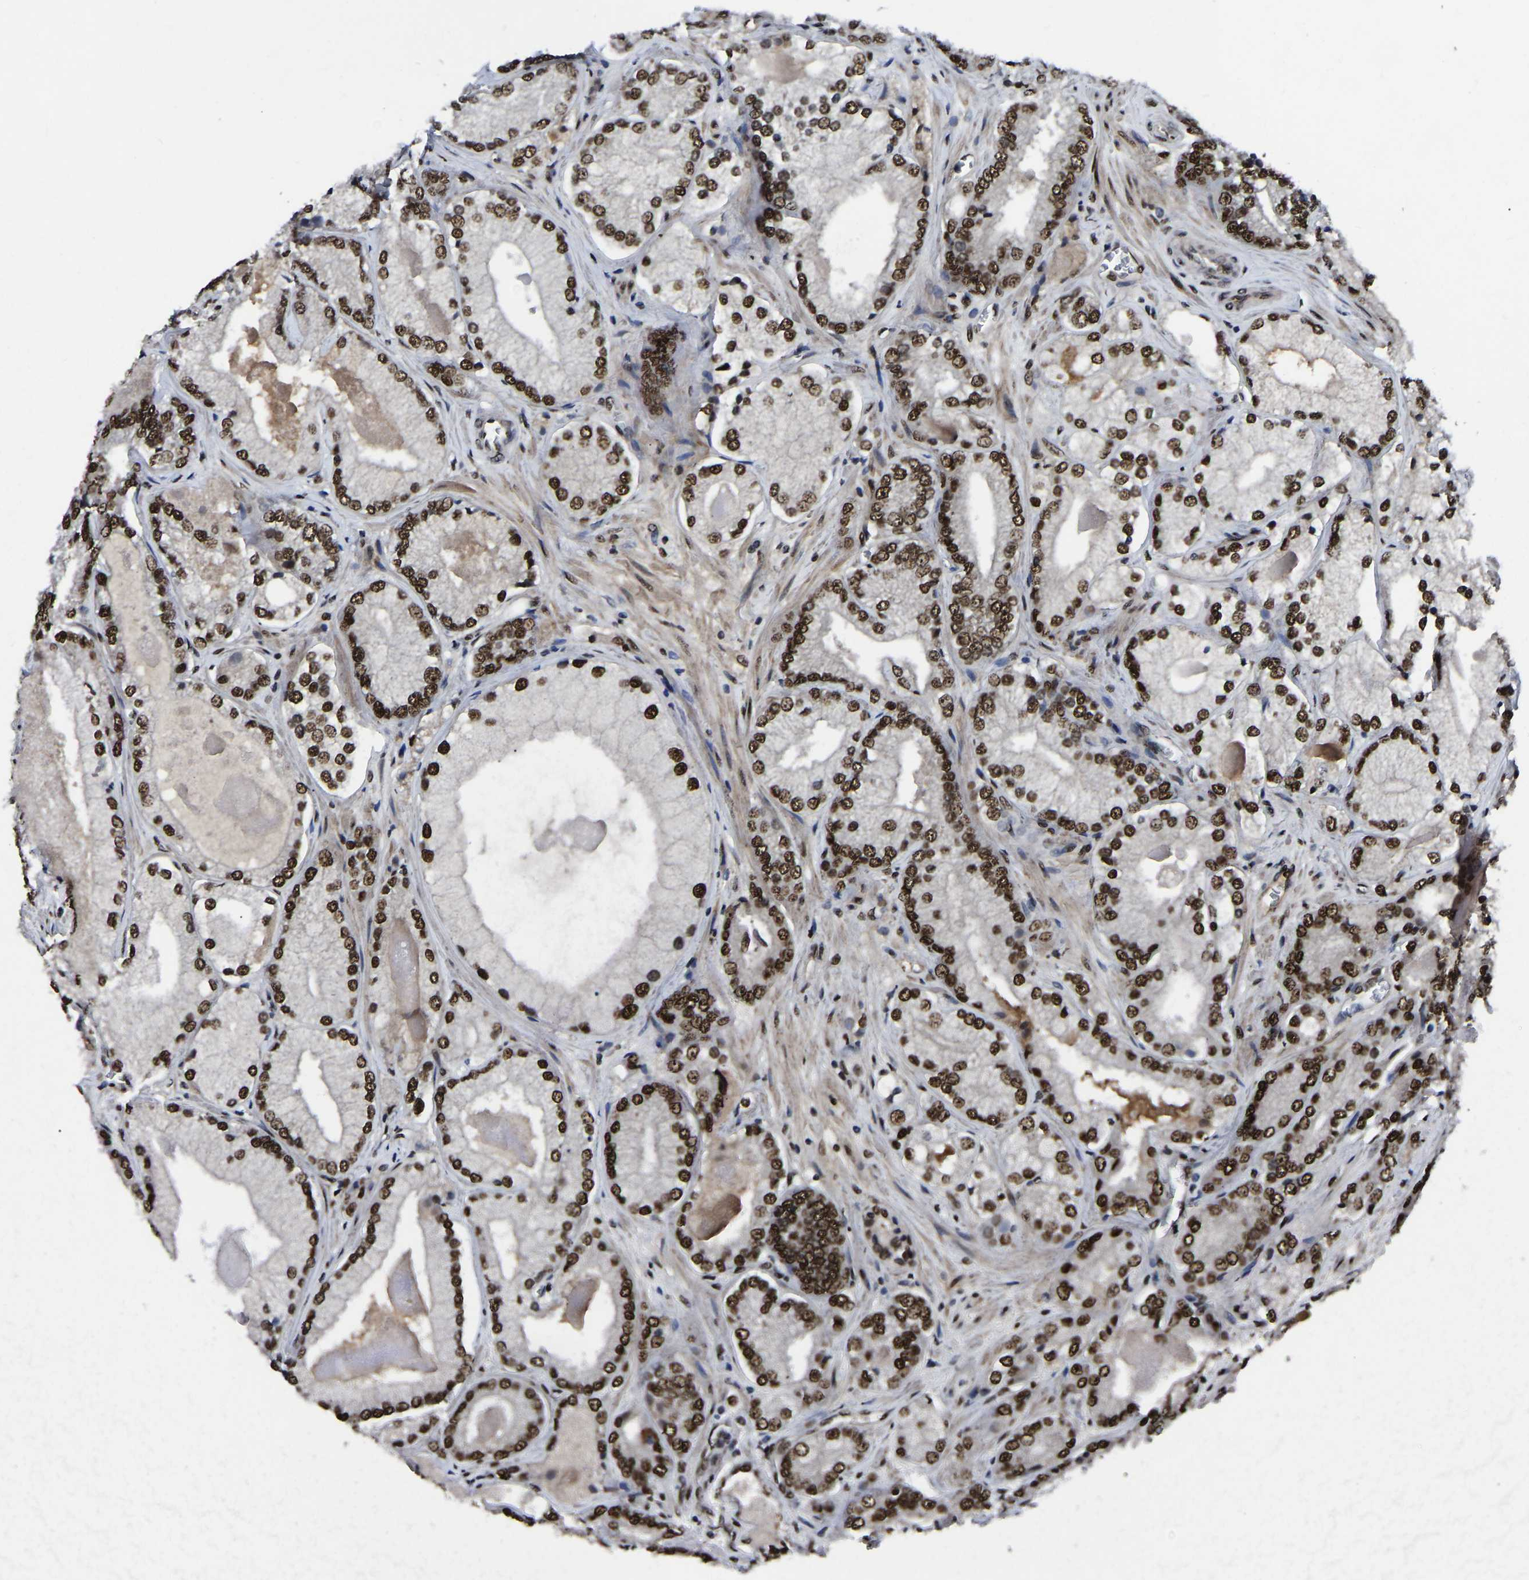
{"staining": {"intensity": "strong", "quantity": ">75%", "location": "nuclear"}, "tissue": "prostate cancer", "cell_type": "Tumor cells", "image_type": "cancer", "snomed": [{"axis": "morphology", "description": "Adenocarcinoma, Low grade"}, {"axis": "topography", "description": "Prostate"}], "caption": "Prostate cancer stained with a protein marker reveals strong staining in tumor cells.", "gene": "TRIM35", "patient": {"sex": "male", "age": 65}}